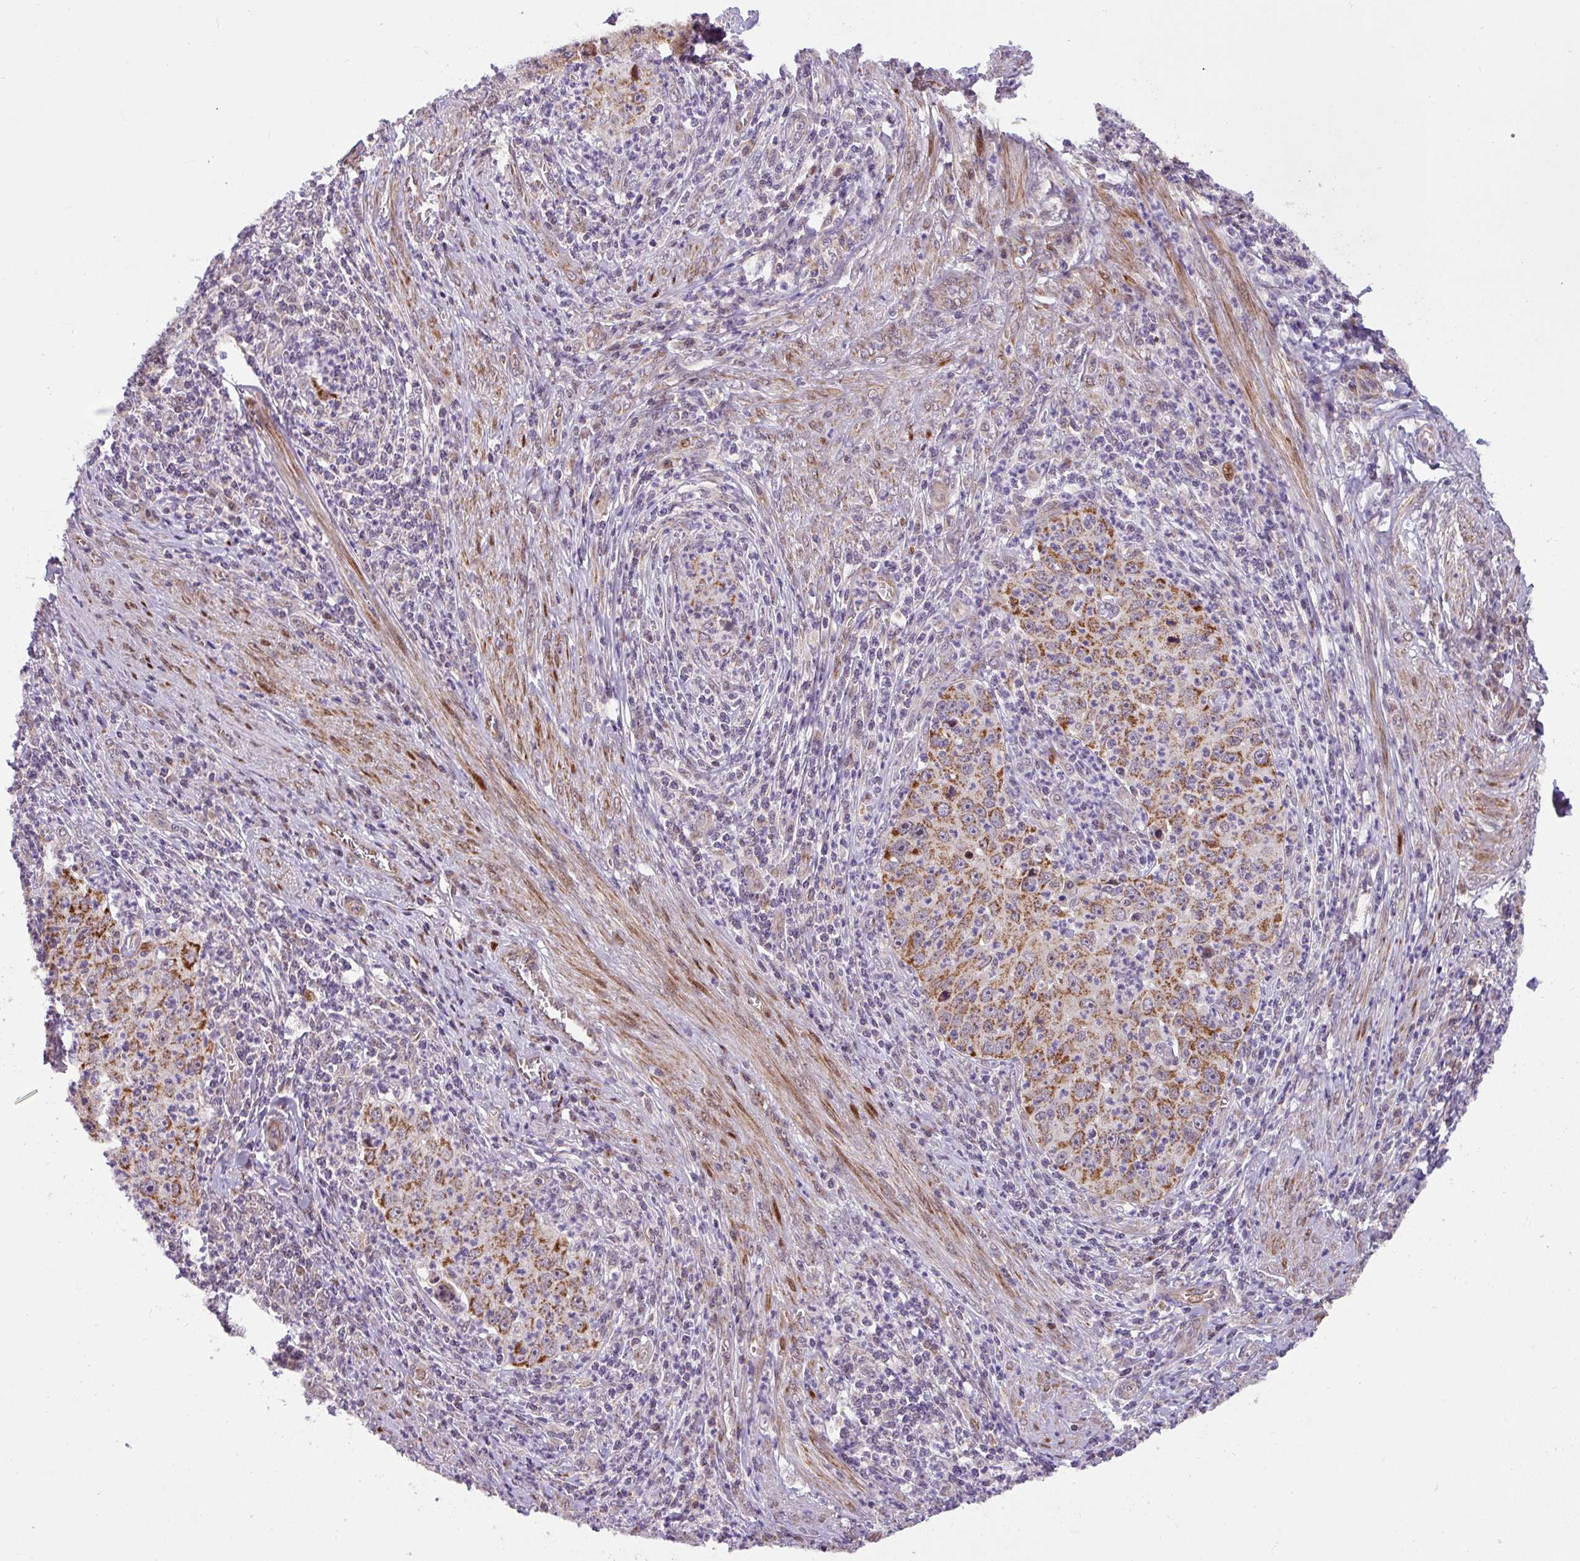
{"staining": {"intensity": "moderate", "quantity": ">75%", "location": "cytoplasmic/membranous"}, "tissue": "cervical cancer", "cell_type": "Tumor cells", "image_type": "cancer", "snomed": [{"axis": "morphology", "description": "Squamous cell carcinoma, NOS"}, {"axis": "topography", "description": "Cervix"}], "caption": "Immunohistochemical staining of human cervical cancer (squamous cell carcinoma) shows medium levels of moderate cytoplasmic/membranous positivity in about >75% of tumor cells.", "gene": "SARS2", "patient": {"sex": "female", "age": 30}}